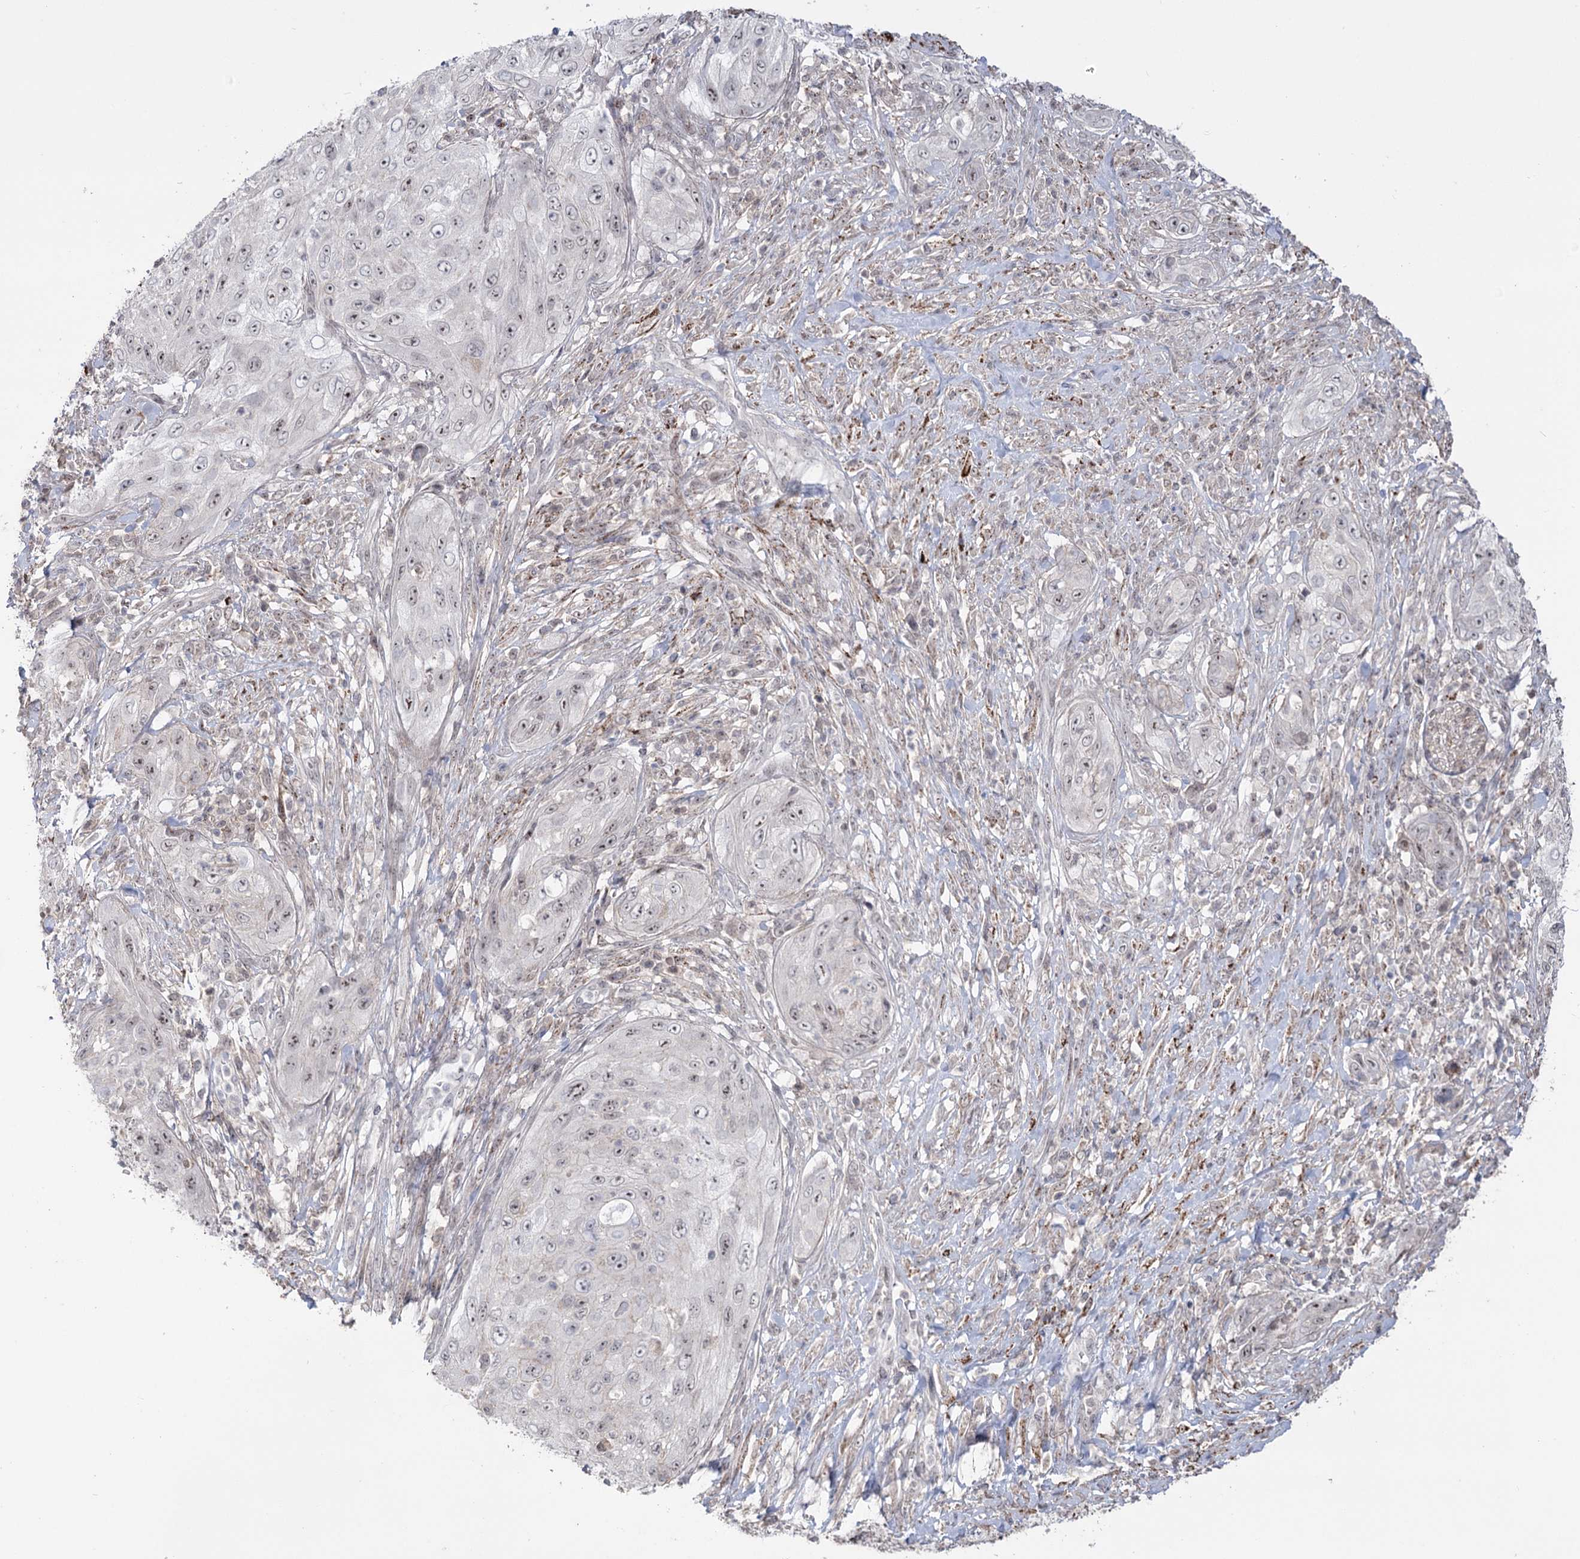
{"staining": {"intensity": "moderate", "quantity": "25%-75%", "location": "nuclear"}, "tissue": "cervical cancer", "cell_type": "Tumor cells", "image_type": "cancer", "snomed": [{"axis": "morphology", "description": "Squamous cell carcinoma, NOS"}, {"axis": "topography", "description": "Cervix"}], "caption": "Squamous cell carcinoma (cervical) was stained to show a protein in brown. There is medium levels of moderate nuclear staining in approximately 25%-75% of tumor cells.", "gene": "ZSCAN23", "patient": {"sex": "female", "age": 42}}